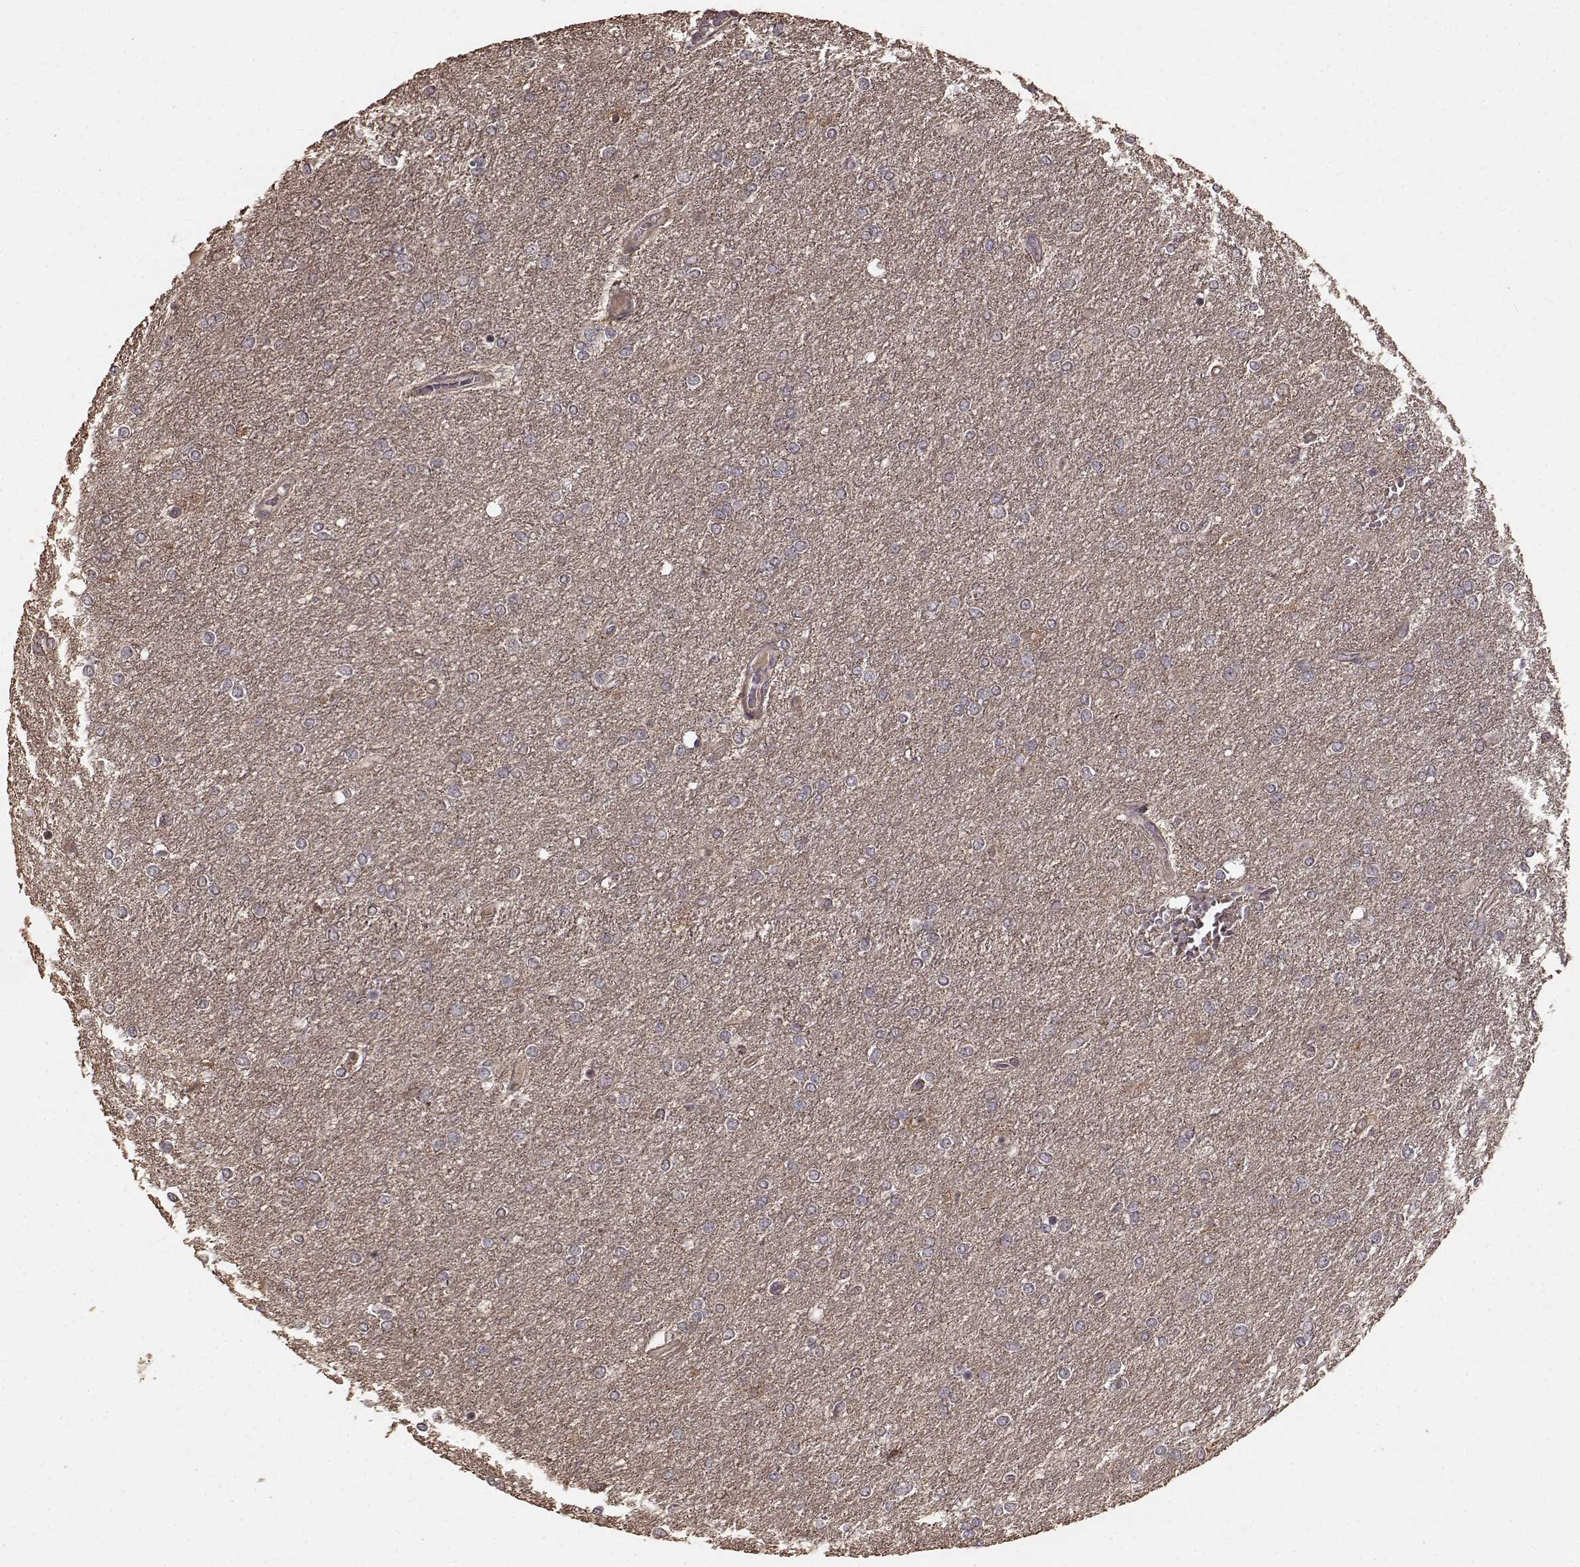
{"staining": {"intensity": "negative", "quantity": "none", "location": "none"}, "tissue": "glioma", "cell_type": "Tumor cells", "image_type": "cancer", "snomed": [{"axis": "morphology", "description": "Glioma, malignant, High grade"}, {"axis": "topography", "description": "Brain"}], "caption": "Image shows no significant protein expression in tumor cells of glioma.", "gene": "USP15", "patient": {"sex": "female", "age": 61}}